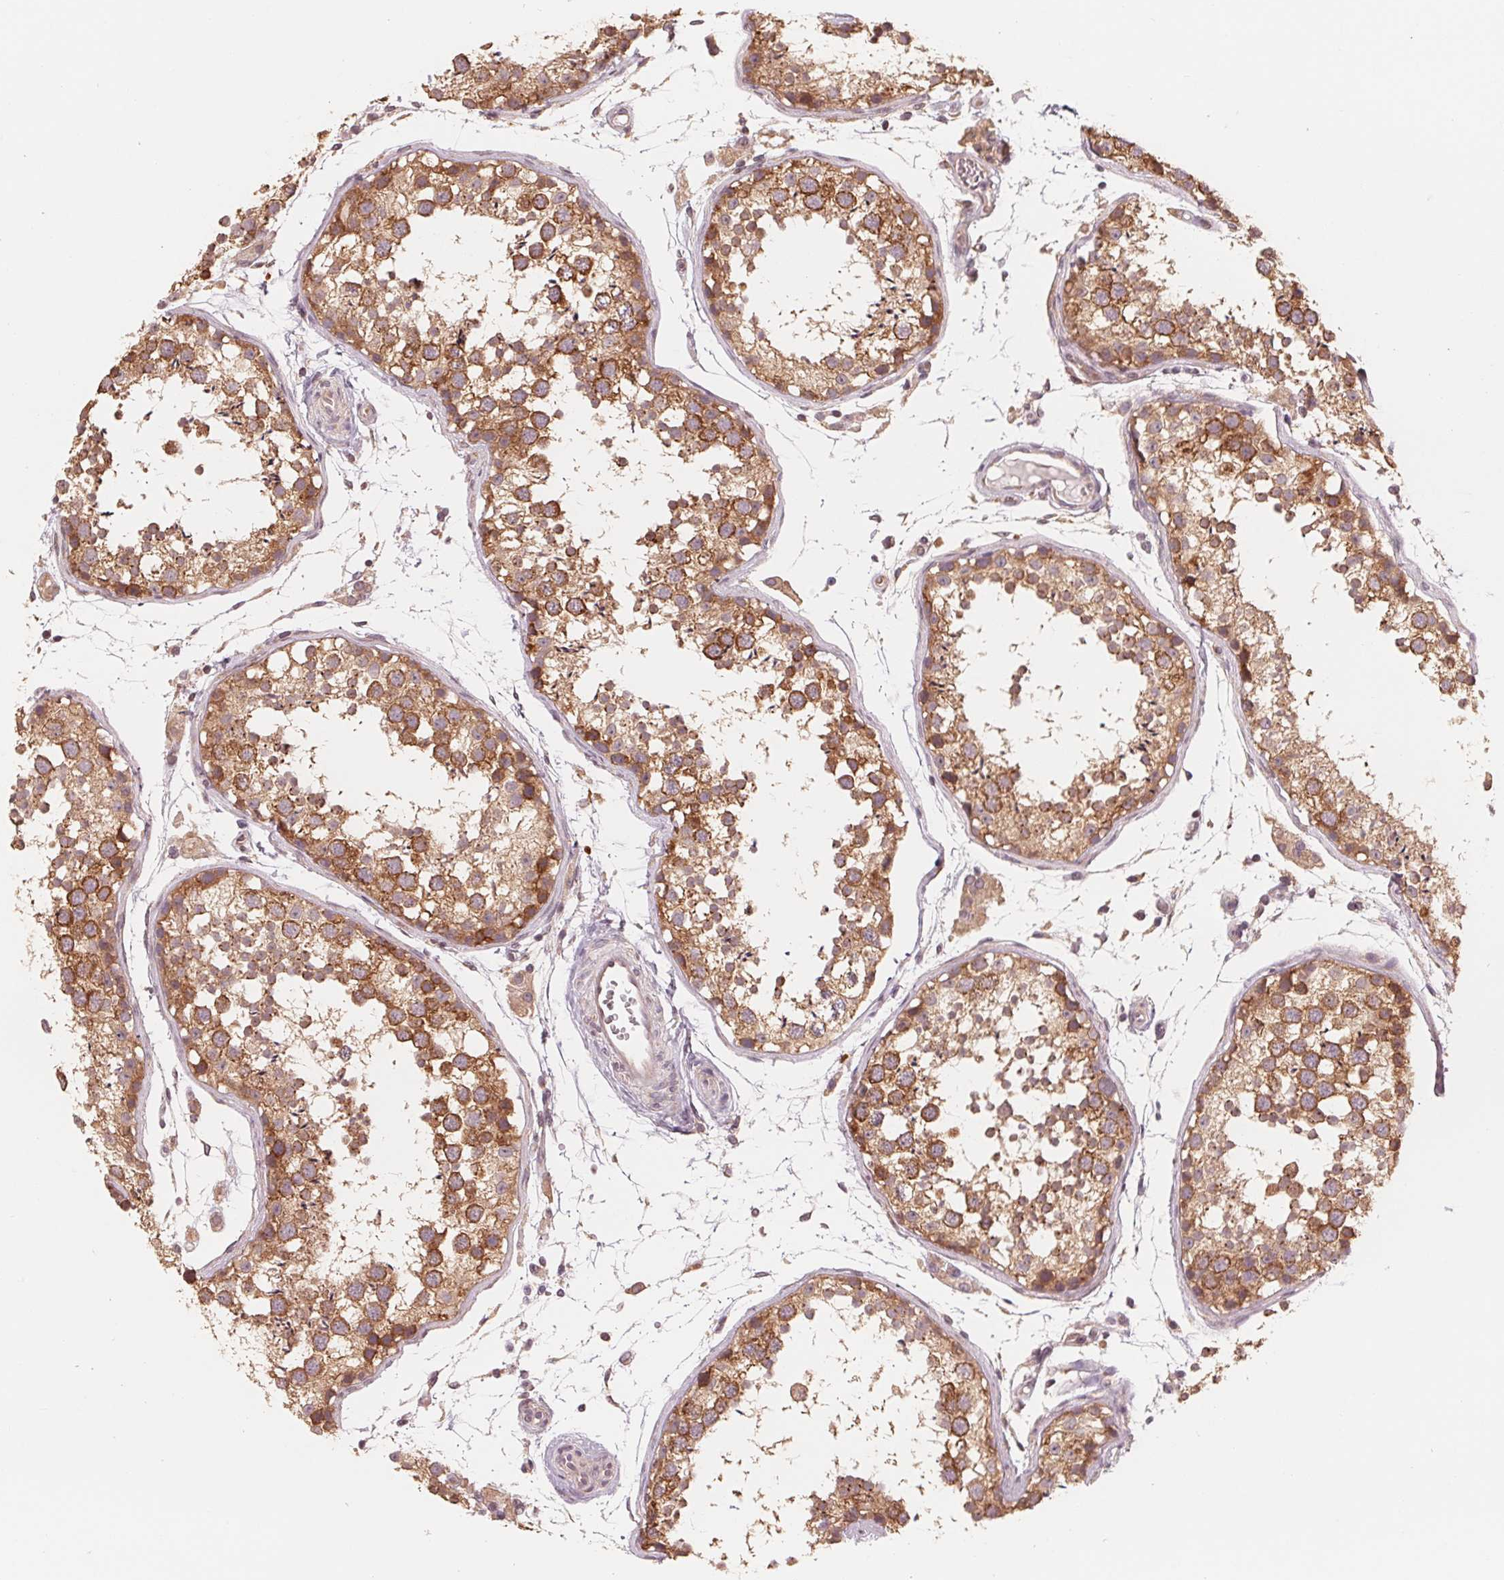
{"staining": {"intensity": "moderate", "quantity": ">75%", "location": "cytoplasmic/membranous"}, "tissue": "testis", "cell_type": "Cells in seminiferous ducts", "image_type": "normal", "snomed": [{"axis": "morphology", "description": "Normal tissue, NOS"}, {"axis": "topography", "description": "Testis"}], "caption": "Moderate cytoplasmic/membranous protein staining is present in about >75% of cells in seminiferous ducts in testis. The protein of interest is stained brown, and the nuclei are stained in blue (DAB IHC with brightfield microscopy, high magnification).", "gene": "GIGYF2", "patient": {"sex": "male", "age": 29}}